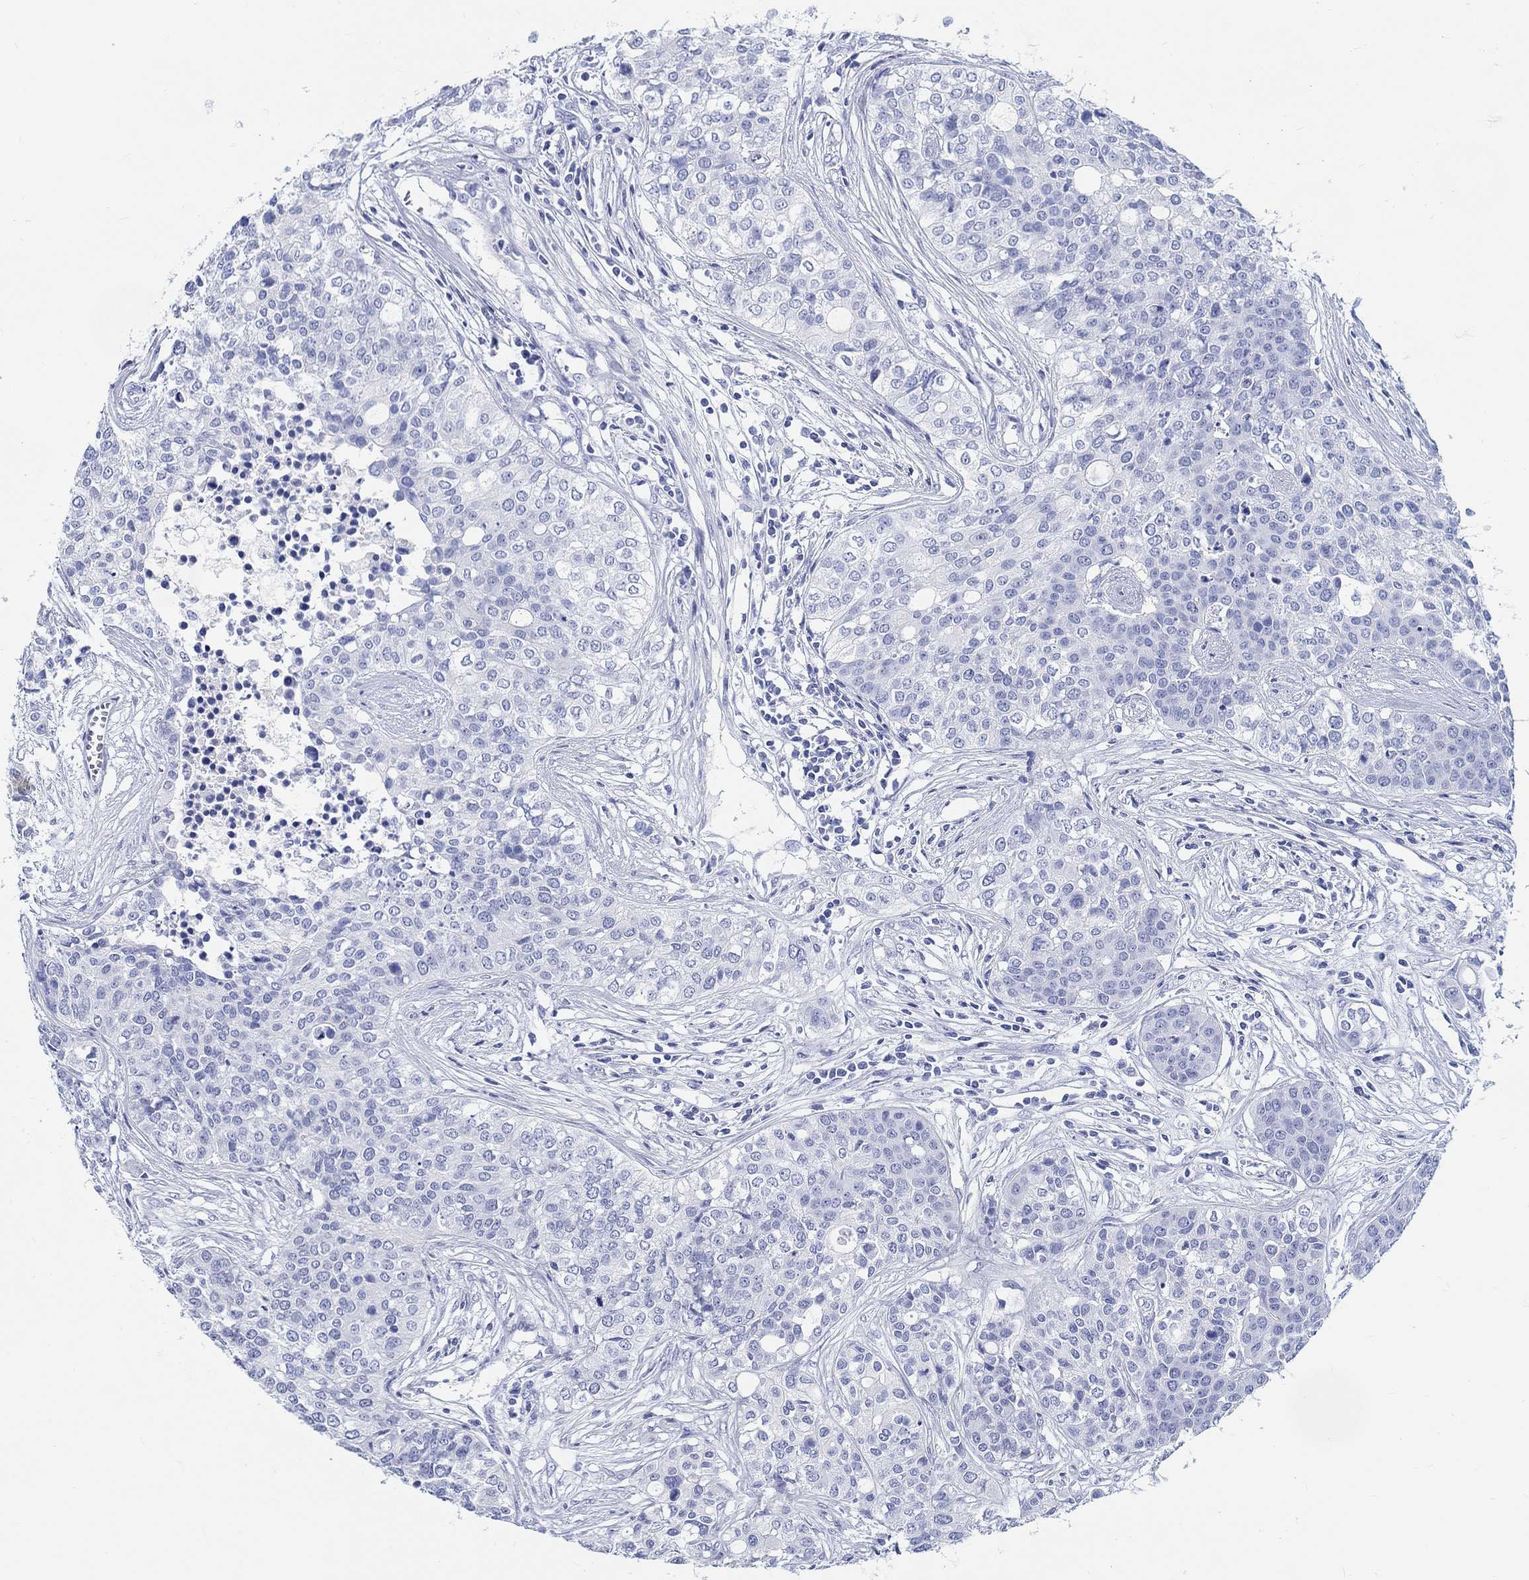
{"staining": {"intensity": "negative", "quantity": "none", "location": "none"}, "tissue": "carcinoid", "cell_type": "Tumor cells", "image_type": "cancer", "snomed": [{"axis": "morphology", "description": "Carcinoid, malignant, NOS"}, {"axis": "topography", "description": "Colon"}], "caption": "An immunohistochemistry (IHC) image of carcinoid is shown. There is no staining in tumor cells of carcinoid.", "gene": "FBXO2", "patient": {"sex": "male", "age": 81}}